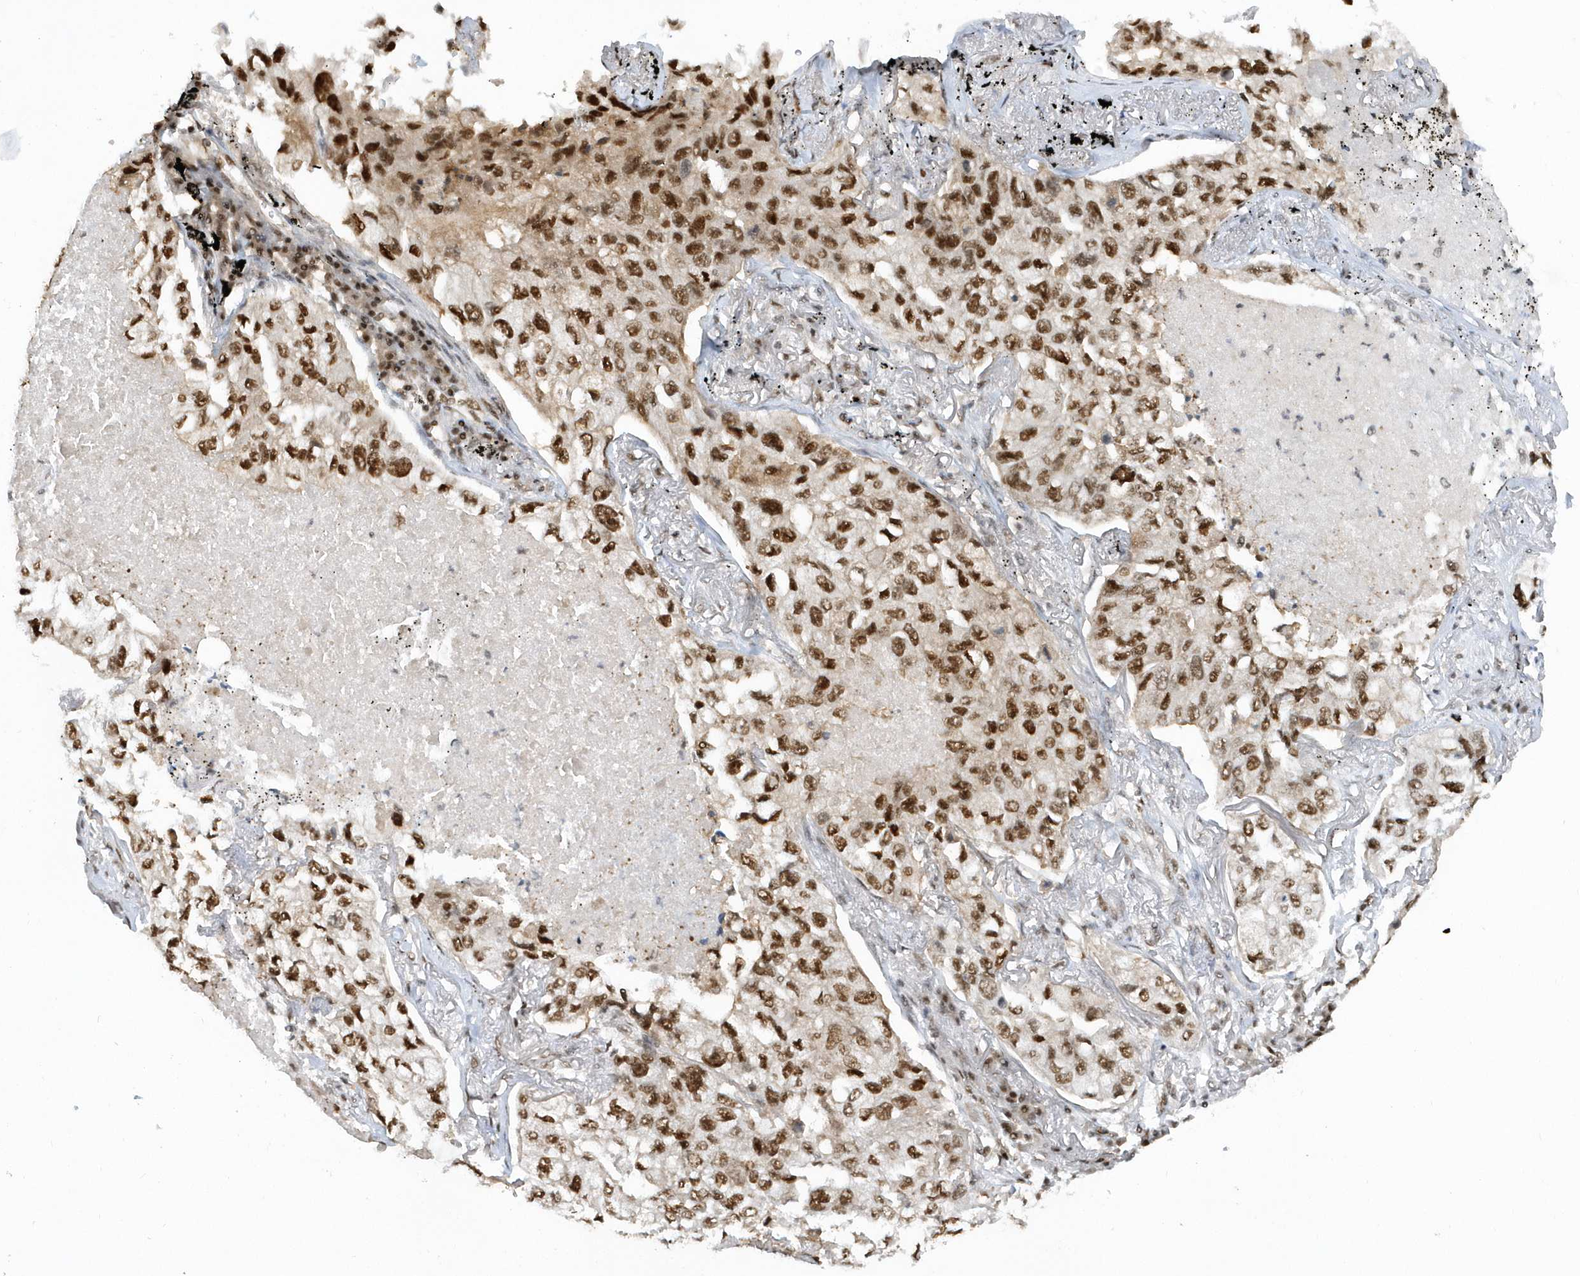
{"staining": {"intensity": "moderate", "quantity": ">75%", "location": "nuclear"}, "tissue": "lung cancer", "cell_type": "Tumor cells", "image_type": "cancer", "snomed": [{"axis": "morphology", "description": "Adenocarcinoma, NOS"}, {"axis": "topography", "description": "Lung"}], "caption": "There is medium levels of moderate nuclear positivity in tumor cells of lung cancer (adenocarcinoma), as demonstrated by immunohistochemical staining (brown color).", "gene": "SEPHS1", "patient": {"sex": "male", "age": 65}}